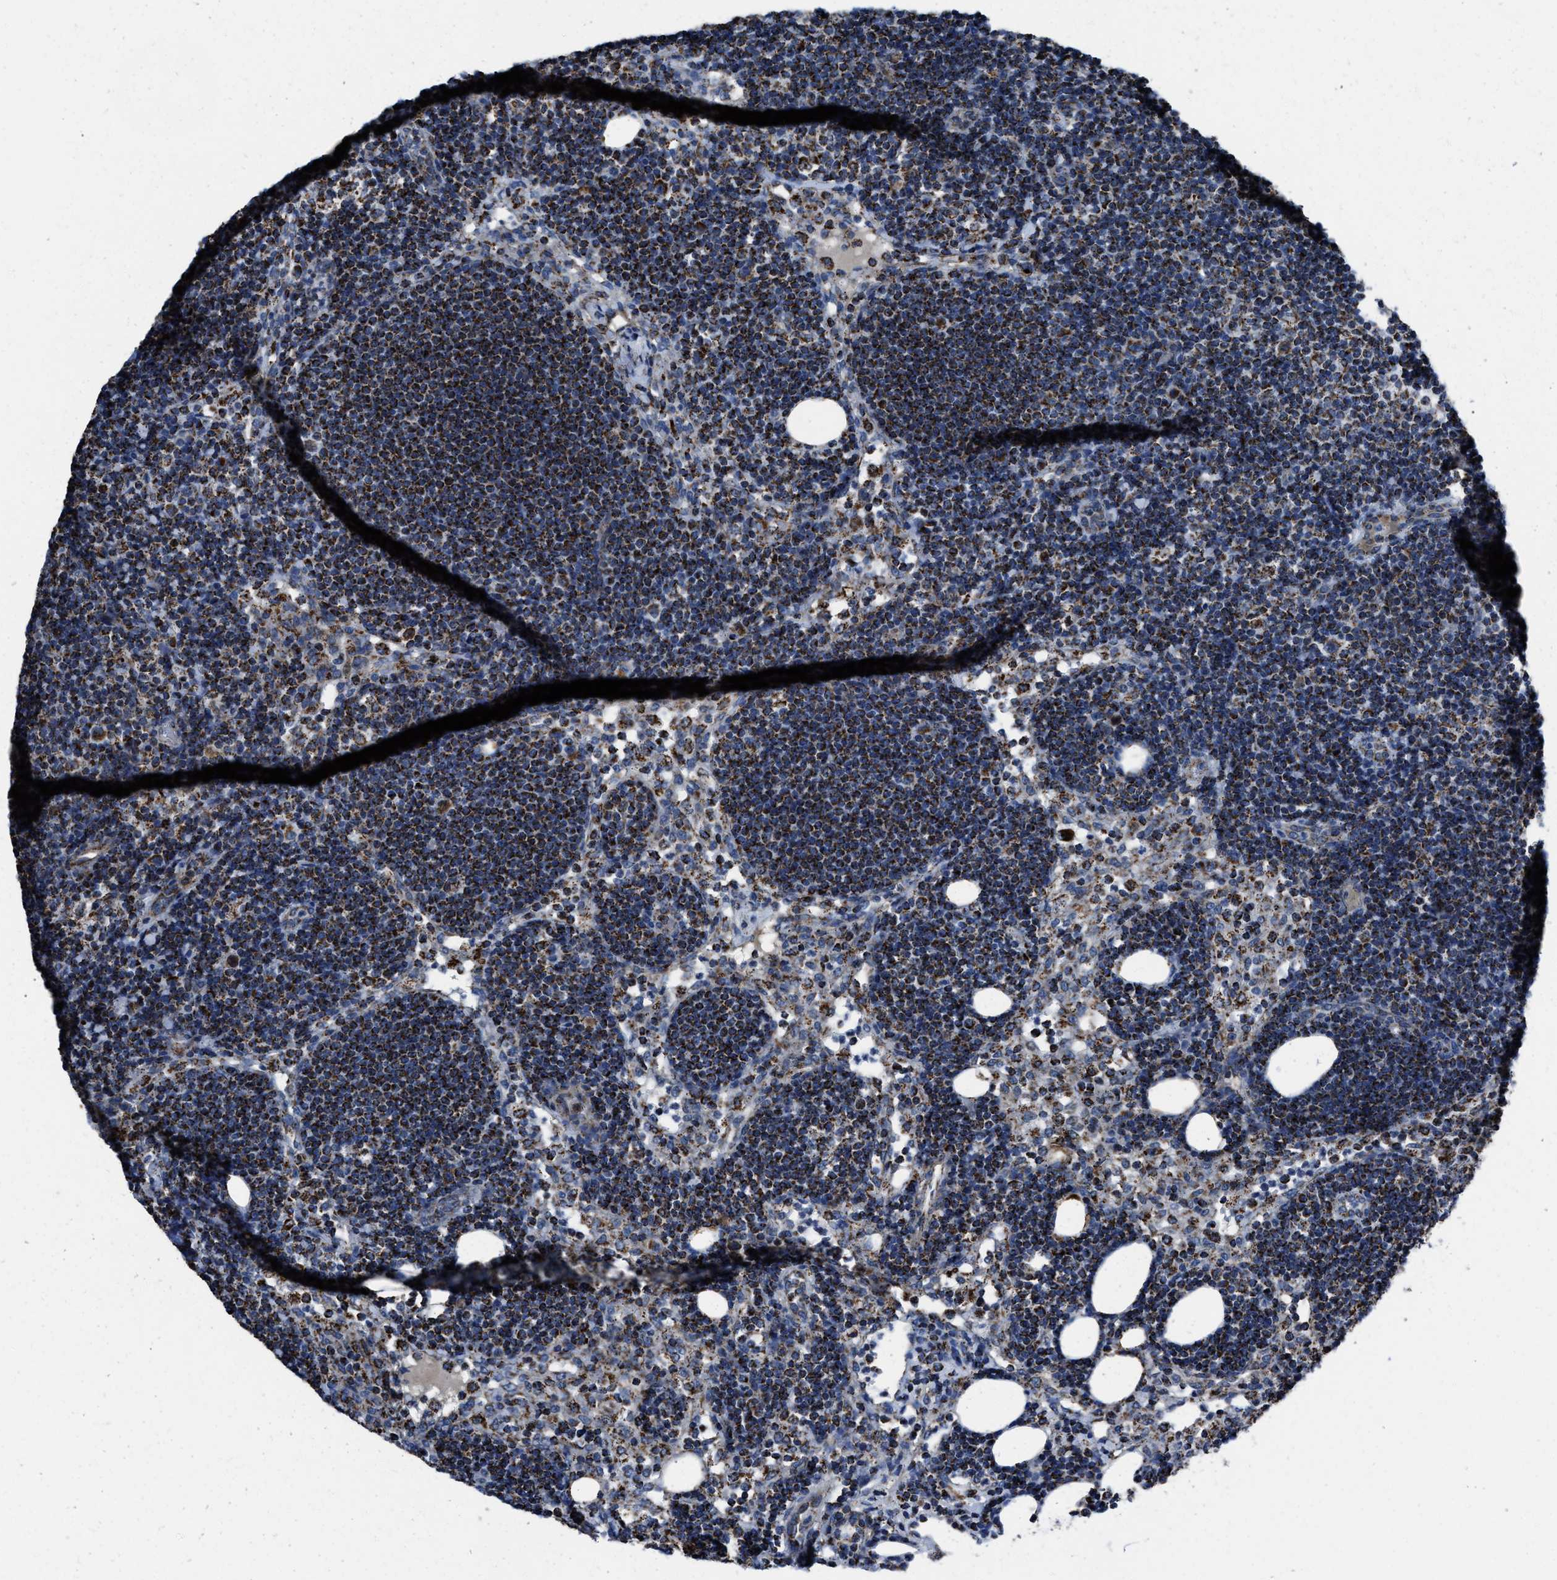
{"staining": {"intensity": "strong", "quantity": ">75%", "location": "cytoplasmic/membranous"}, "tissue": "lymph node", "cell_type": "Germinal center cells", "image_type": "normal", "snomed": [{"axis": "morphology", "description": "Normal tissue, NOS"}, {"axis": "morphology", "description": "Carcinoid, malignant, NOS"}, {"axis": "topography", "description": "Lymph node"}], "caption": "Immunohistochemistry (IHC) image of unremarkable human lymph node stained for a protein (brown), which reveals high levels of strong cytoplasmic/membranous positivity in about >75% of germinal center cells.", "gene": "NSD3", "patient": {"sex": "male", "age": 47}}